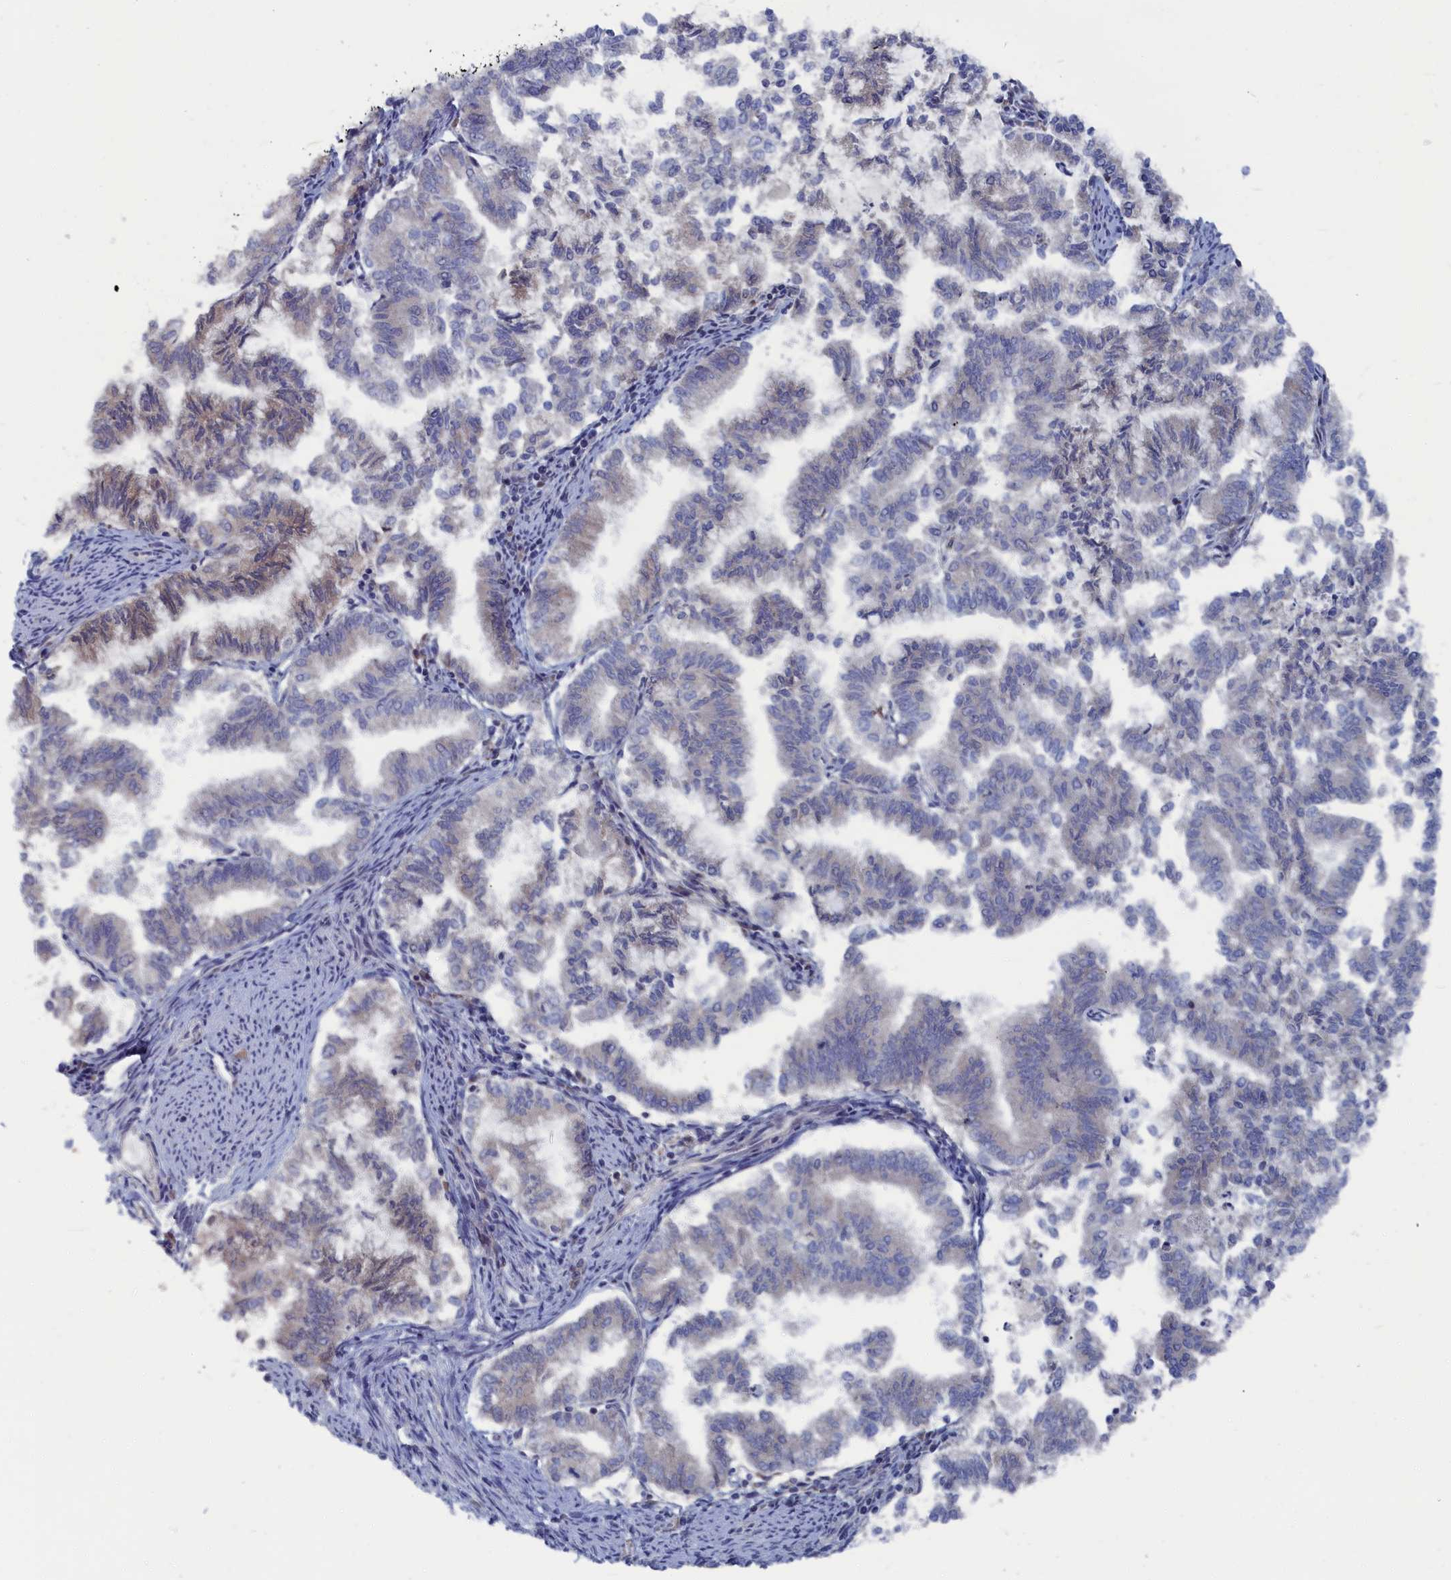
{"staining": {"intensity": "weak", "quantity": "<25%", "location": "cytoplasmic/membranous"}, "tissue": "endometrial cancer", "cell_type": "Tumor cells", "image_type": "cancer", "snomed": [{"axis": "morphology", "description": "Adenocarcinoma, NOS"}, {"axis": "topography", "description": "Endometrium"}], "caption": "DAB immunohistochemical staining of endometrial cancer (adenocarcinoma) exhibits no significant positivity in tumor cells.", "gene": "CEND1", "patient": {"sex": "female", "age": 79}}